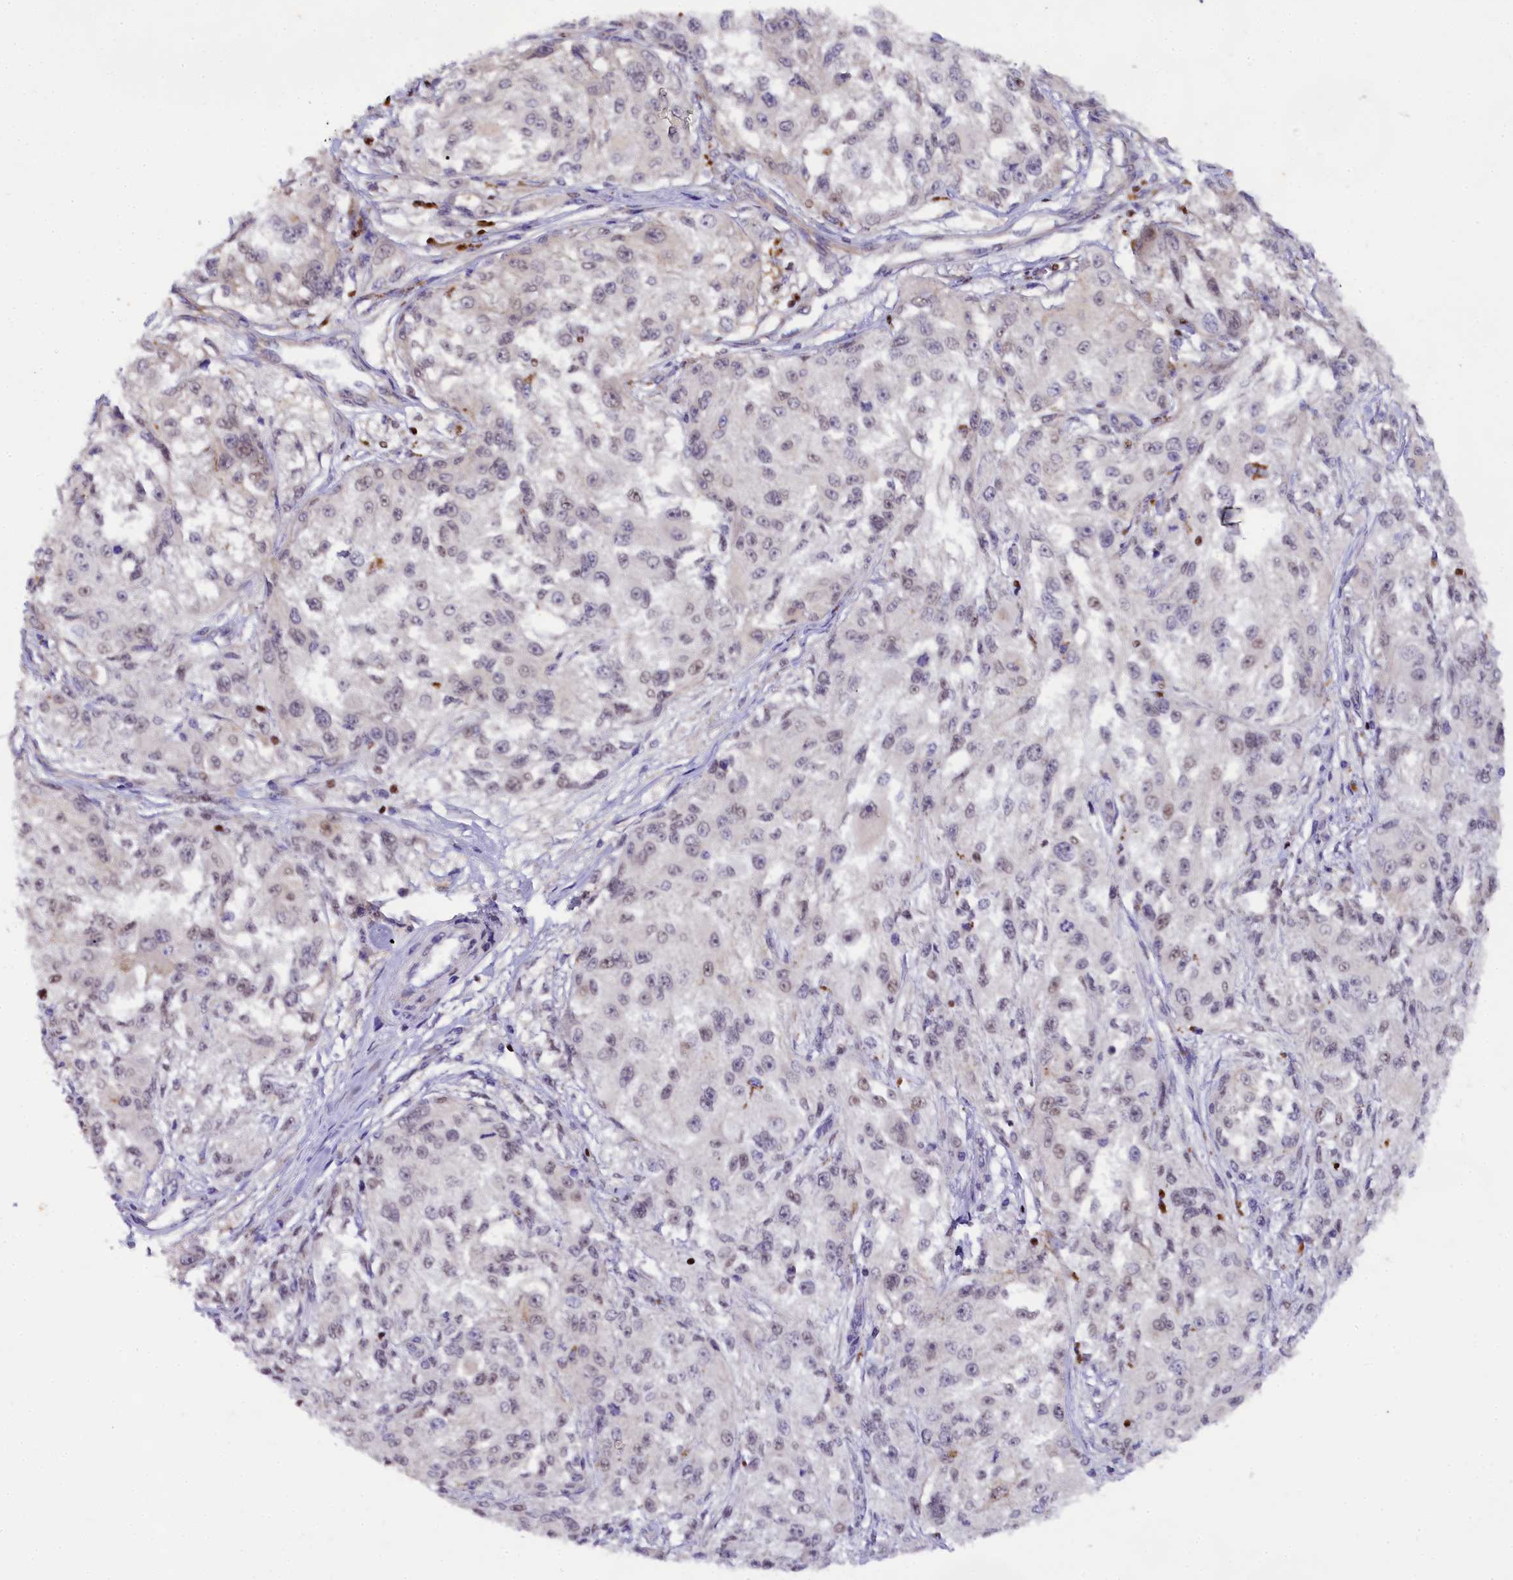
{"staining": {"intensity": "negative", "quantity": "none", "location": "none"}, "tissue": "melanoma", "cell_type": "Tumor cells", "image_type": "cancer", "snomed": [{"axis": "morphology", "description": "Necrosis, NOS"}, {"axis": "morphology", "description": "Malignant melanoma, NOS"}, {"axis": "topography", "description": "Skin"}], "caption": "High power microscopy photomicrograph of an IHC micrograph of melanoma, revealing no significant positivity in tumor cells.", "gene": "SP4", "patient": {"sex": "female", "age": 87}}